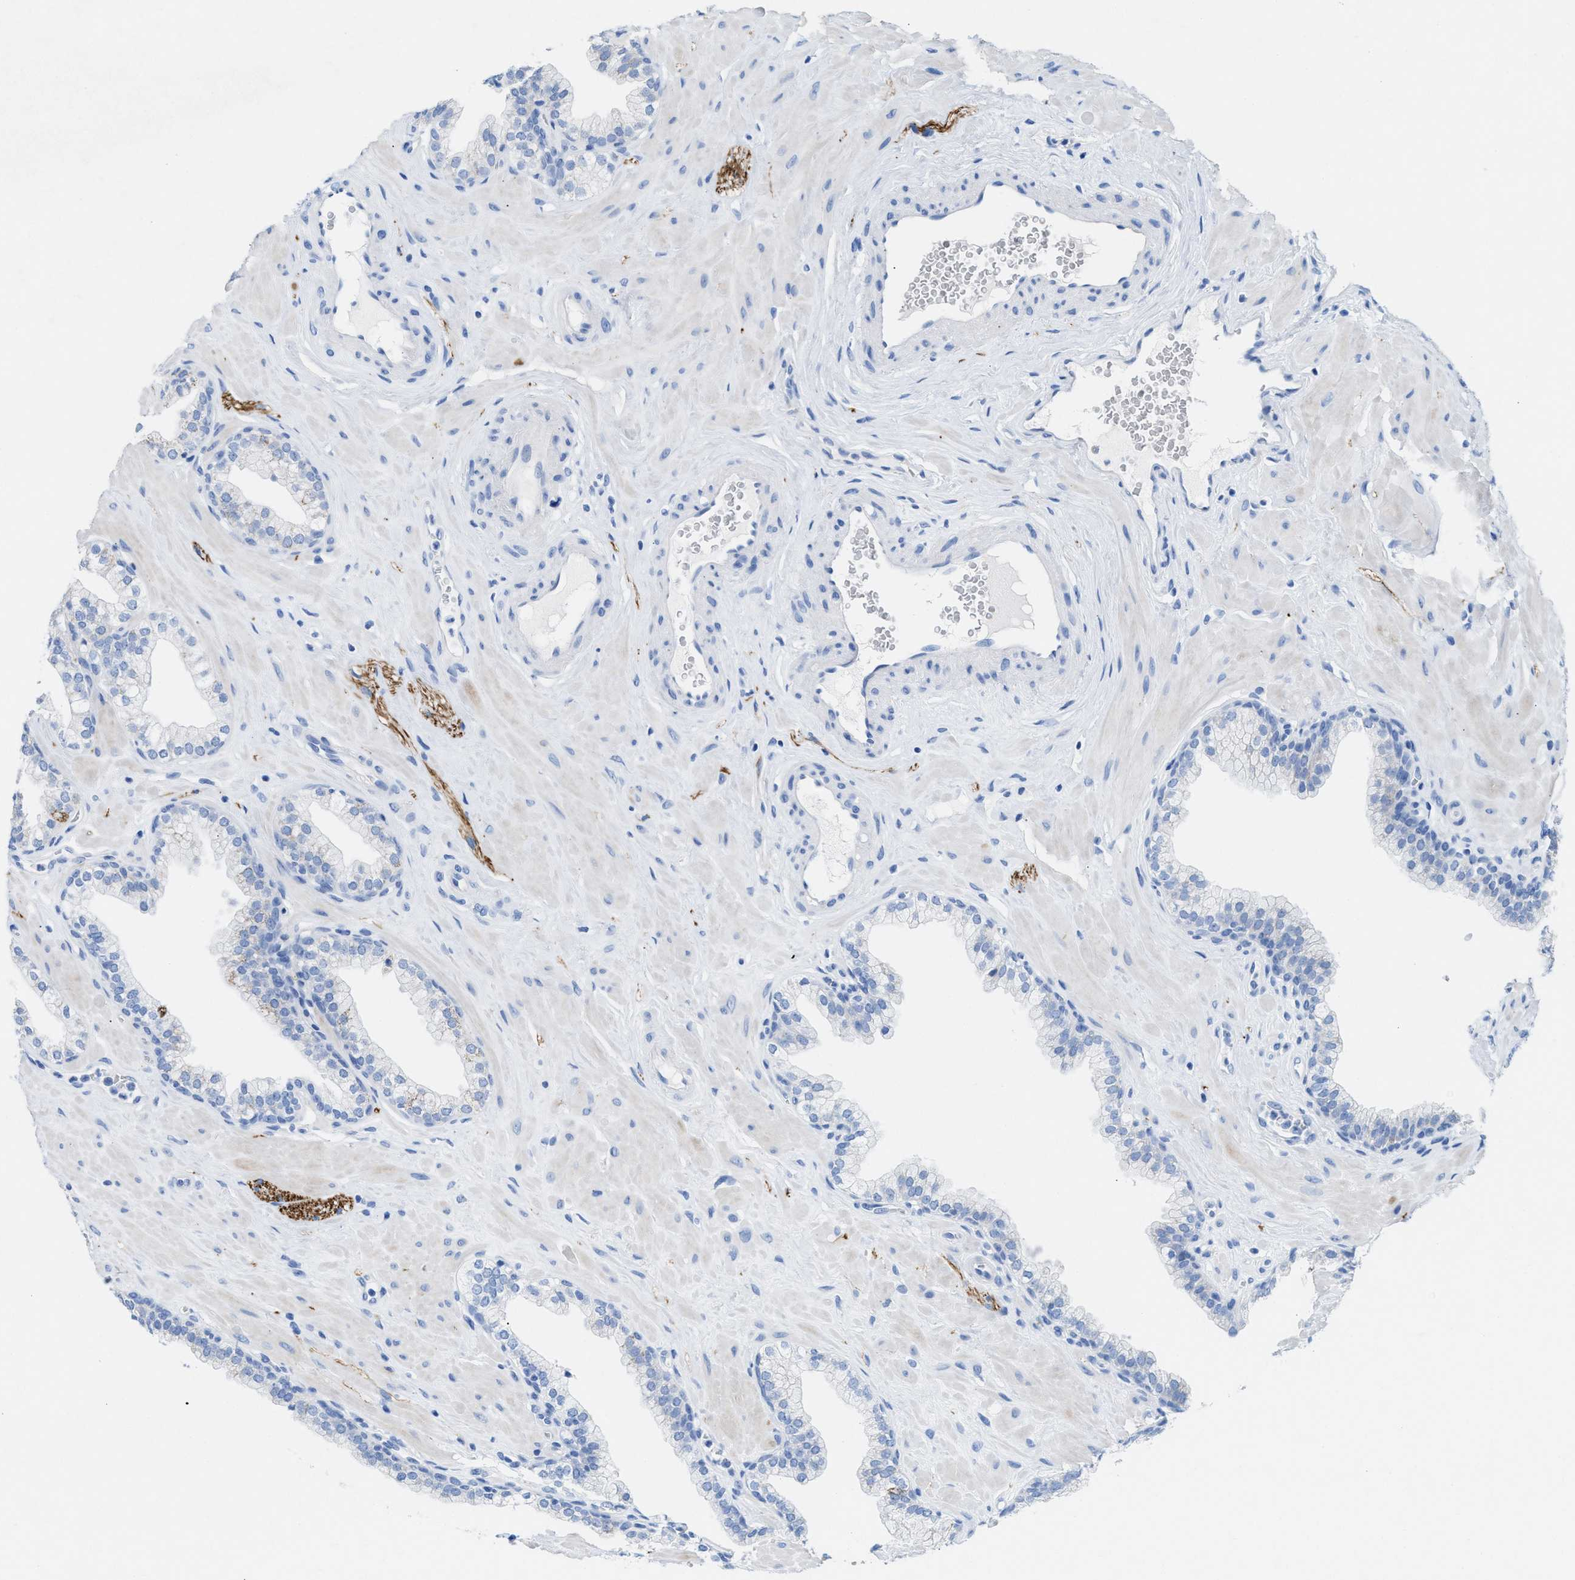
{"staining": {"intensity": "negative", "quantity": "none", "location": "none"}, "tissue": "prostate", "cell_type": "Glandular cells", "image_type": "normal", "snomed": [{"axis": "morphology", "description": "Normal tissue, NOS"}, {"axis": "morphology", "description": "Urothelial carcinoma, Low grade"}, {"axis": "topography", "description": "Urinary bladder"}, {"axis": "topography", "description": "Prostate"}], "caption": "IHC histopathology image of benign prostate stained for a protein (brown), which displays no positivity in glandular cells. Brightfield microscopy of immunohistochemistry (IHC) stained with DAB (brown) and hematoxylin (blue), captured at high magnification.", "gene": "ANKFN1", "patient": {"sex": "male", "age": 60}}